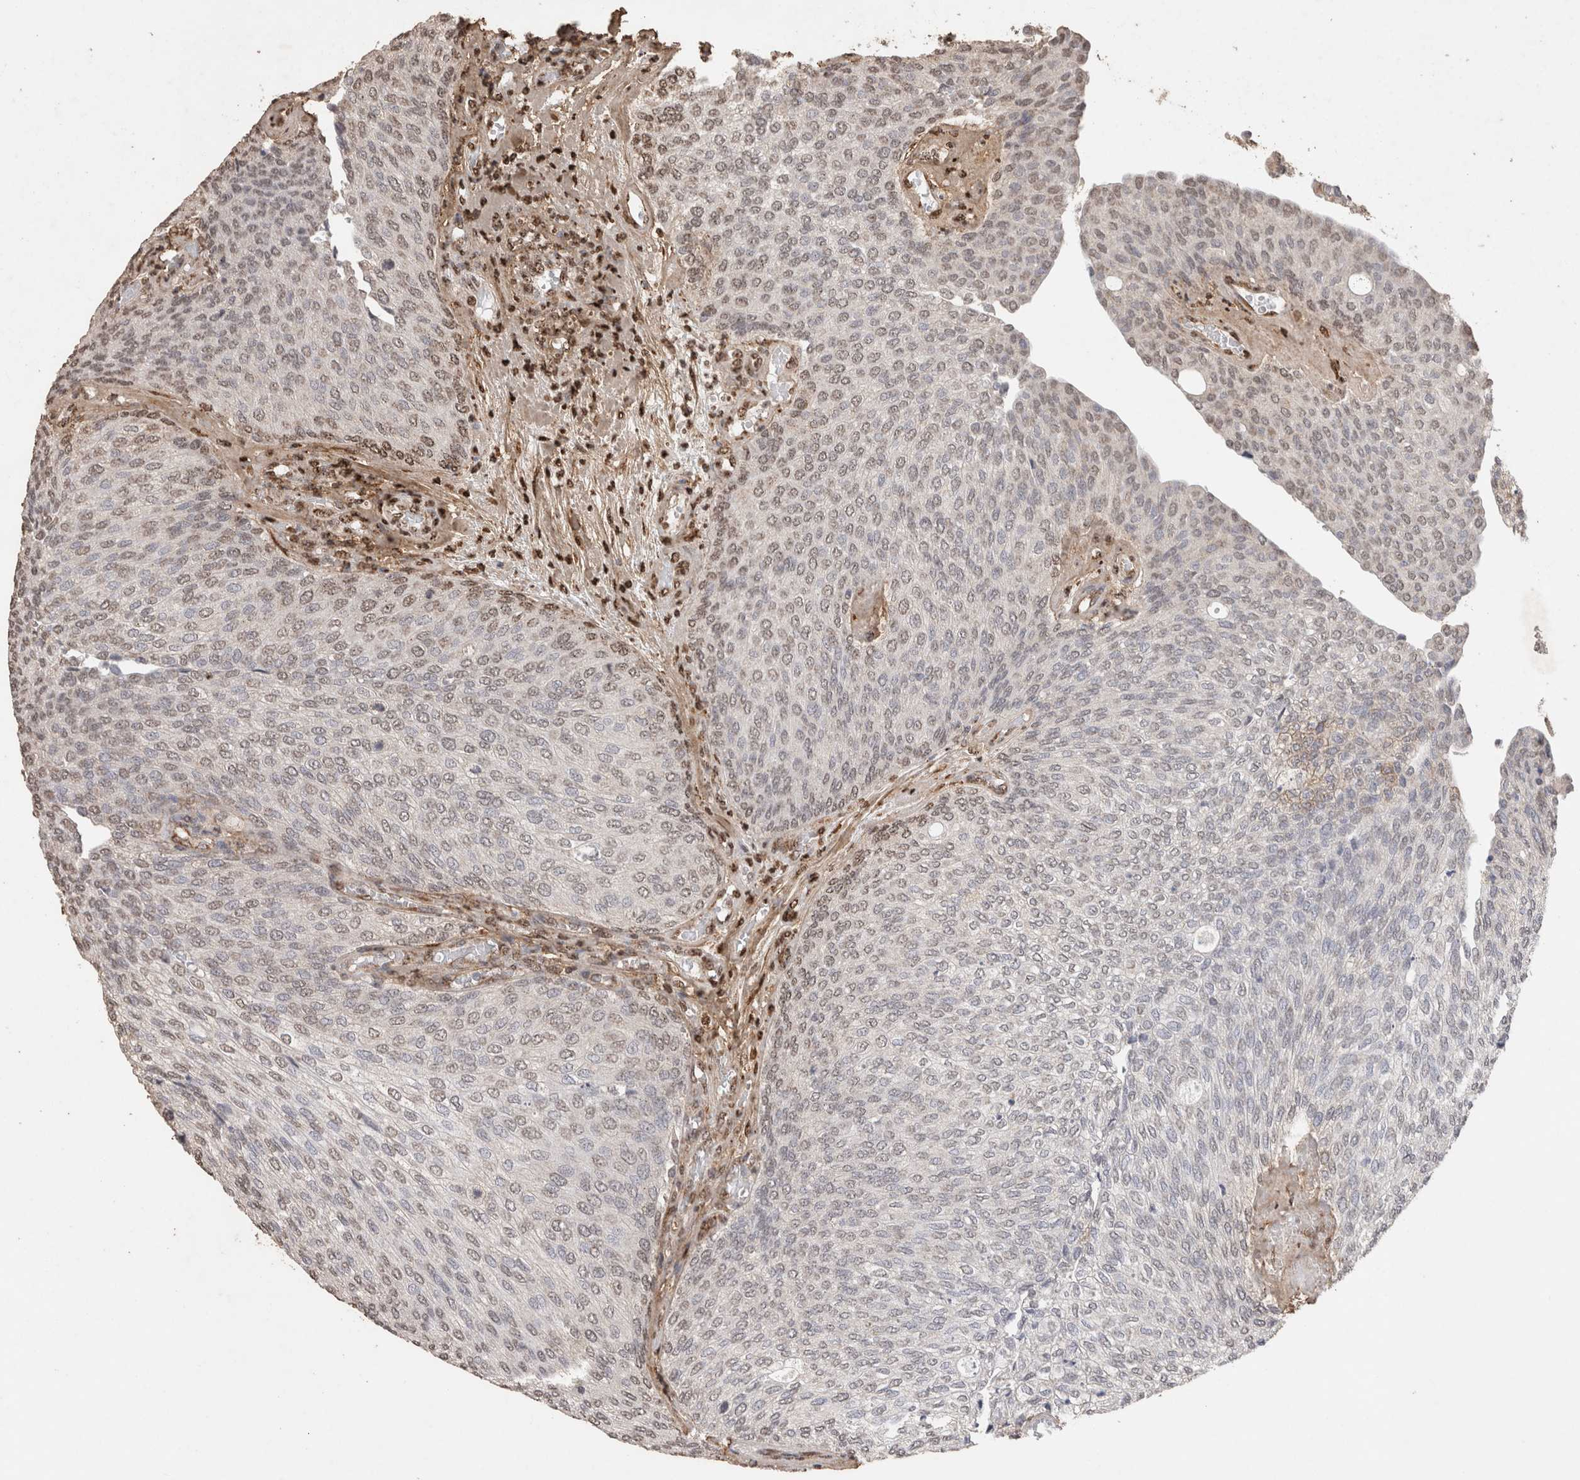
{"staining": {"intensity": "negative", "quantity": "none", "location": "none"}, "tissue": "urothelial cancer", "cell_type": "Tumor cells", "image_type": "cancer", "snomed": [{"axis": "morphology", "description": "Urothelial carcinoma, Low grade"}, {"axis": "topography", "description": "Urinary bladder"}], "caption": "DAB immunohistochemical staining of human urothelial cancer exhibits no significant positivity in tumor cells.", "gene": "C1QTNF5", "patient": {"sex": "female", "age": 79}}